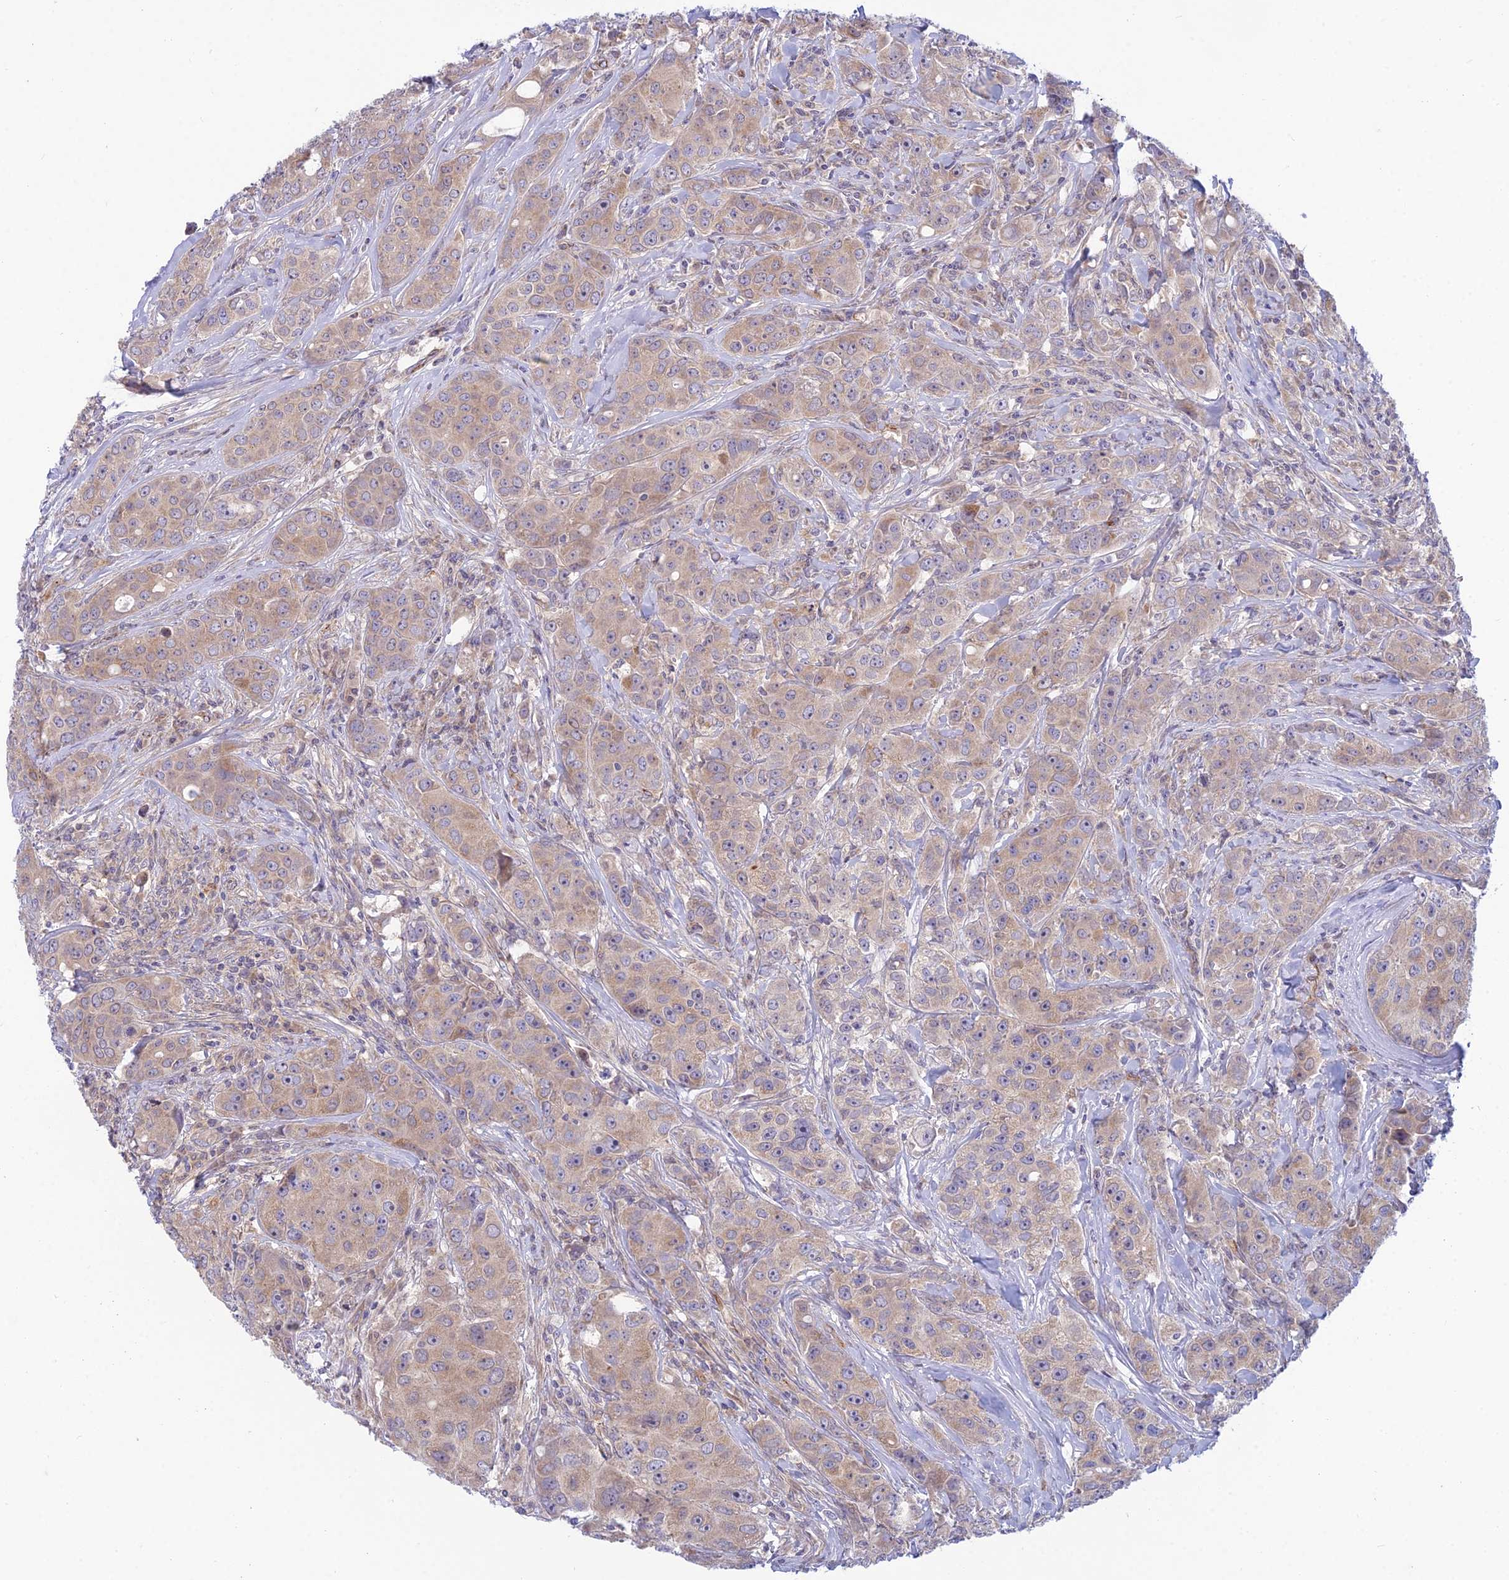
{"staining": {"intensity": "weak", "quantity": ">75%", "location": "cytoplasmic/membranous"}, "tissue": "breast cancer", "cell_type": "Tumor cells", "image_type": "cancer", "snomed": [{"axis": "morphology", "description": "Duct carcinoma"}, {"axis": "topography", "description": "Breast"}], "caption": "IHC (DAB (3,3'-diaminobenzidine)) staining of human infiltrating ductal carcinoma (breast) demonstrates weak cytoplasmic/membranous protein staining in approximately >75% of tumor cells.", "gene": "DUS2", "patient": {"sex": "female", "age": 43}}